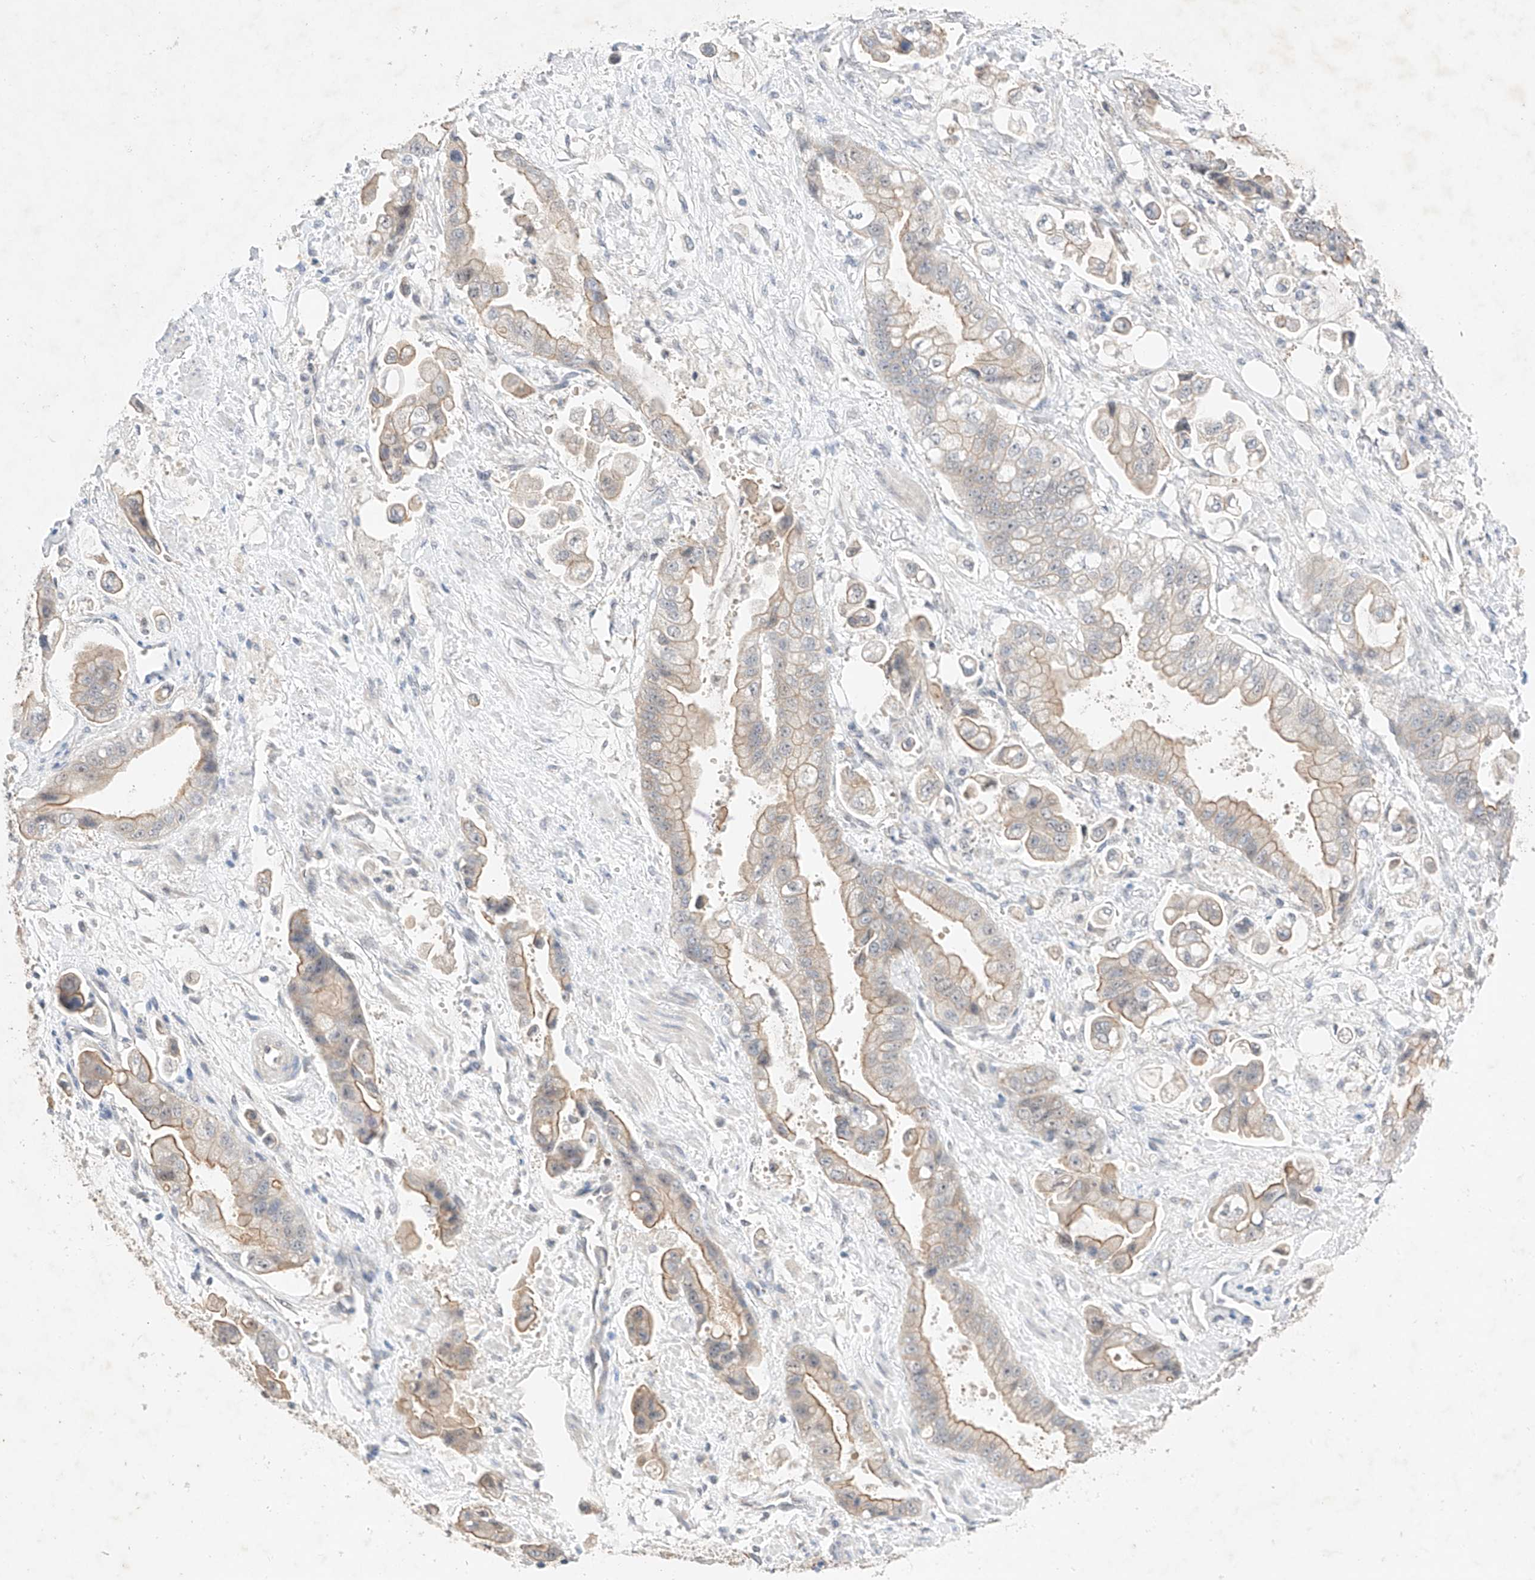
{"staining": {"intensity": "moderate", "quantity": "<25%", "location": "cytoplasmic/membranous"}, "tissue": "stomach cancer", "cell_type": "Tumor cells", "image_type": "cancer", "snomed": [{"axis": "morphology", "description": "Adenocarcinoma, NOS"}, {"axis": "topography", "description": "Stomach"}], "caption": "Tumor cells display moderate cytoplasmic/membranous positivity in about <25% of cells in stomach adenocarcinoma.", "gene": "IL22RA2", "patient": {"sex": "male", "age": 62}}